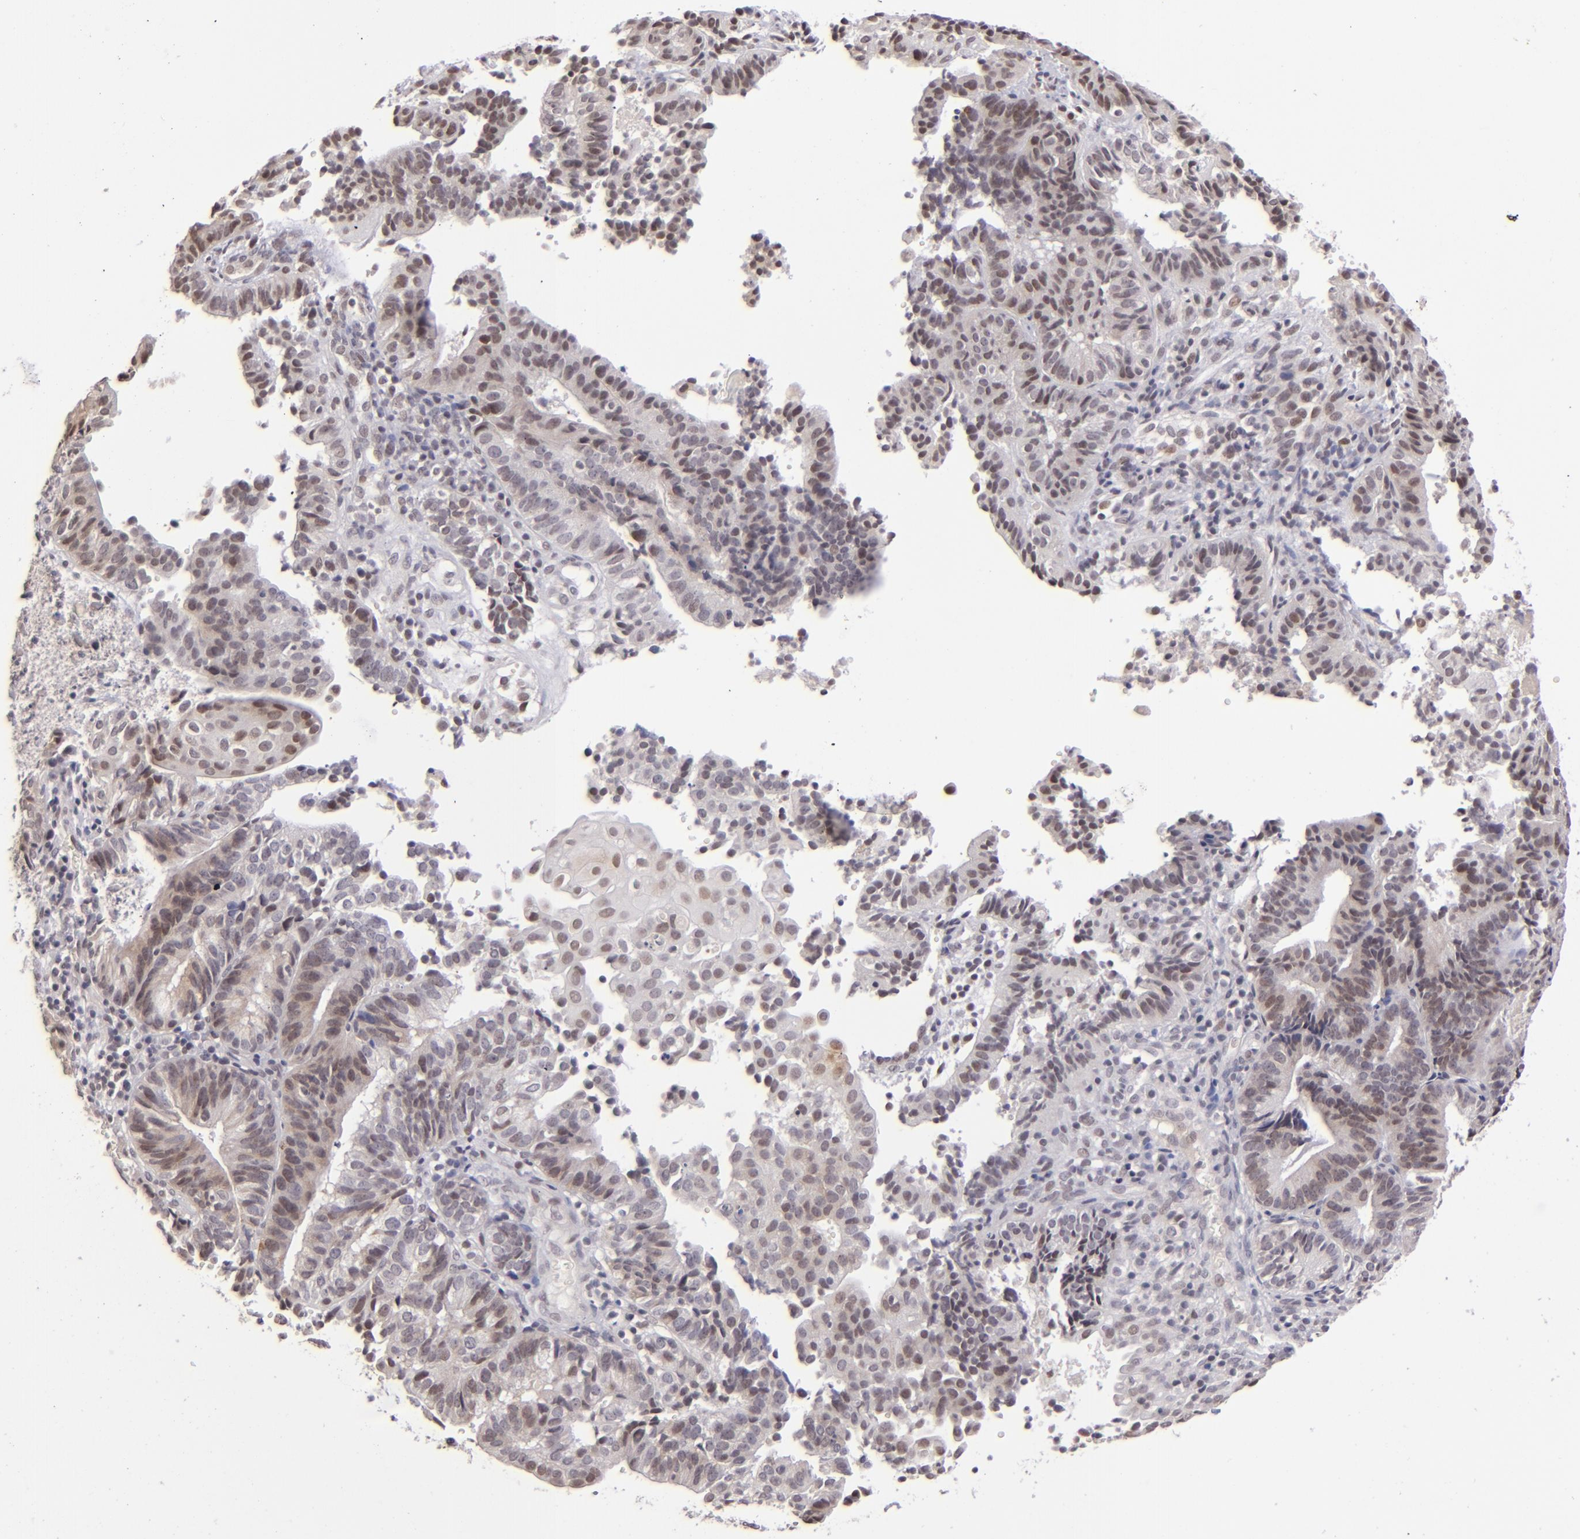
{"staining": {"intensity": "weak", "quantity": "<25%", "location": "nuclear"}, "tissue": "cervical cancer", "cell_type": "Tumor cells", "image_type": "cancer", "snomed": [{"axis": "morphology", "description": "Adenocarcinoma, NOS"}, {"axis": "topography", "description": "Cervix"}], "caption": "Tumor cells show no significant positivity in cervical adenocarcinoma.", "gene": "RARB", "patient": {"sex": "female", "age": 60}}